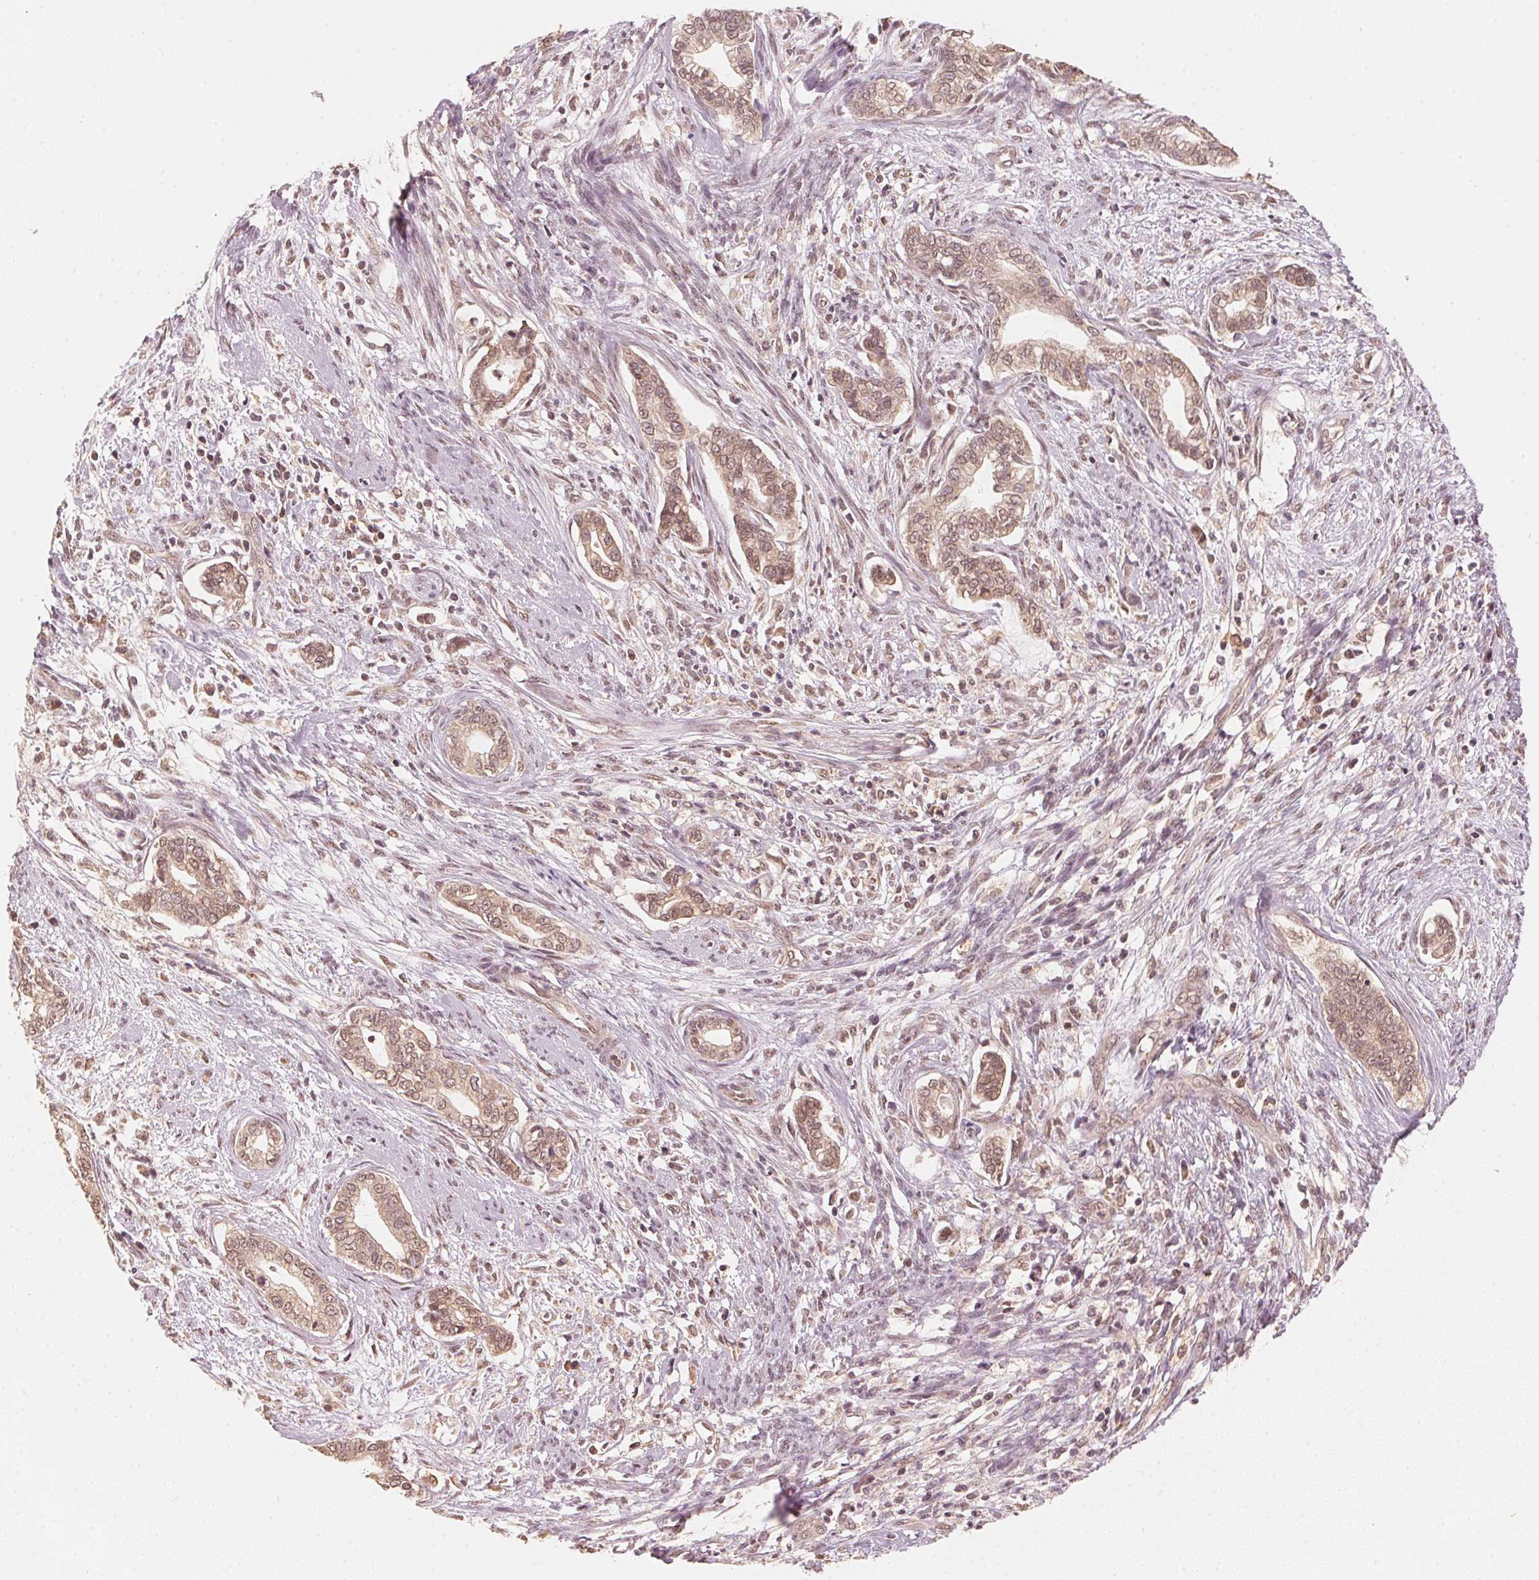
{"staining": {"intensity": "moderate", "quantity": ">75%", "location": "cytoplasmic/membranous,nuclear"}, "tissue": "cervical cancer", "cell_type": "Tumor cells", "image_type": "cancer", "snomed": [{"axis": "morphology", "description": "Adenocarcinoma, NOS"}, {"axis": "topography", "description": "Cervix"}], "caption": "Cervical adenocarcinoma stained with DAB immunohistochemistry (IHC) reveals medium levels of moderate cytoplasmic/membranous and nuclear positivity in about >75% of tumor cells. (IHC, brightfield microscopy, high magnification).", "gene": "C2orf73", "patient": {"sex": "female", "age": 62}}